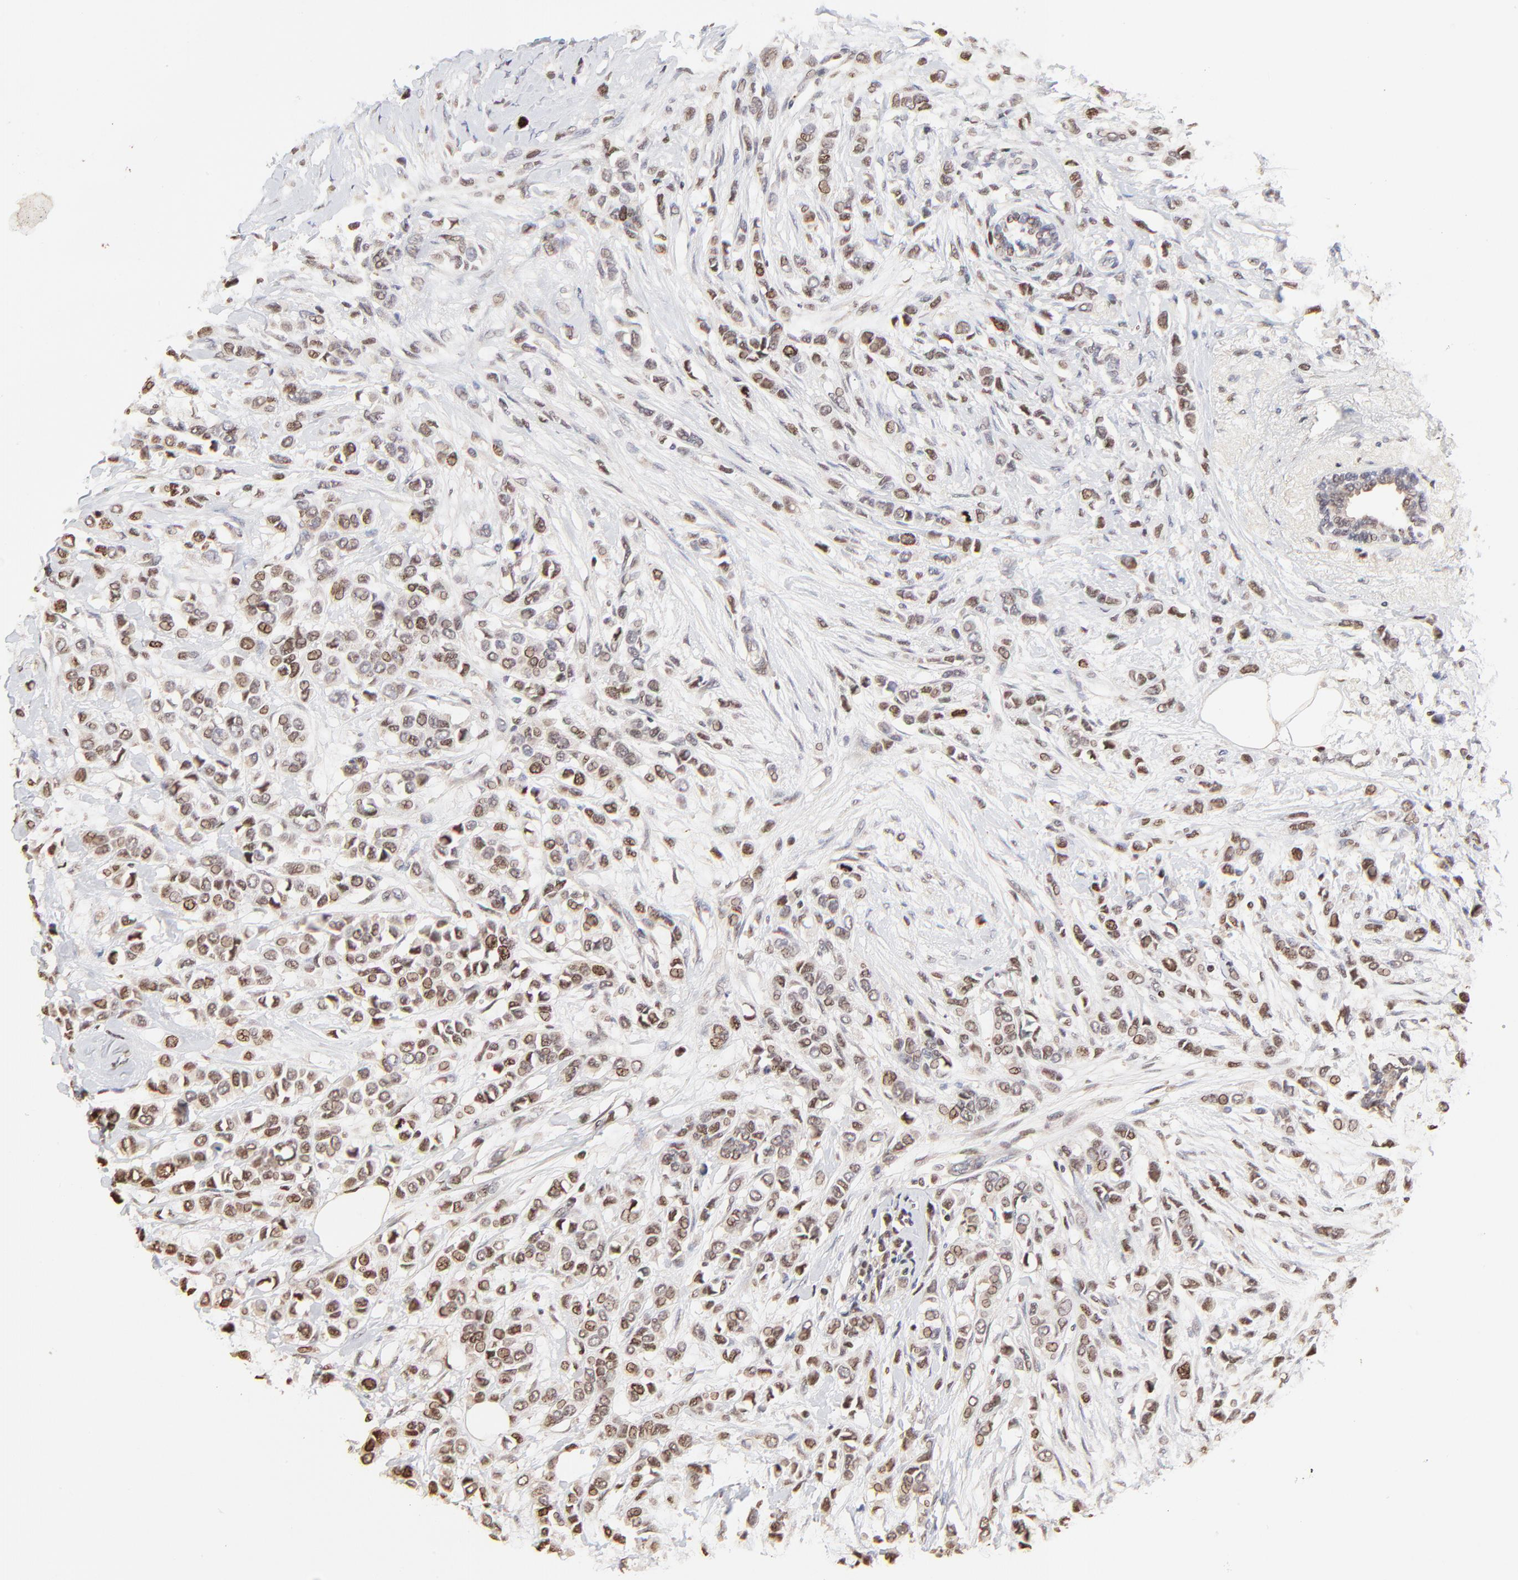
{"staining": {"intensity": "moderate", "quantity": ">75%", "location": "nuclear"}, "tissue": "breast cancer", "cell_type": "Tumor cells", "image_type": "cancer", "snomed": [{"axis": "morphology", "description": "Lobular carcinoma"}, {"axis": "topography", "description": "Breast"}], "caption": "Immunohistochemical staining of human lobular carcinoma (breast) demonstrates medium levels of moderate nuclear staining in approximately >75% of tumor cells.", "gene": "BIRC5", "patient": {"sex": "female", "age": 51}}